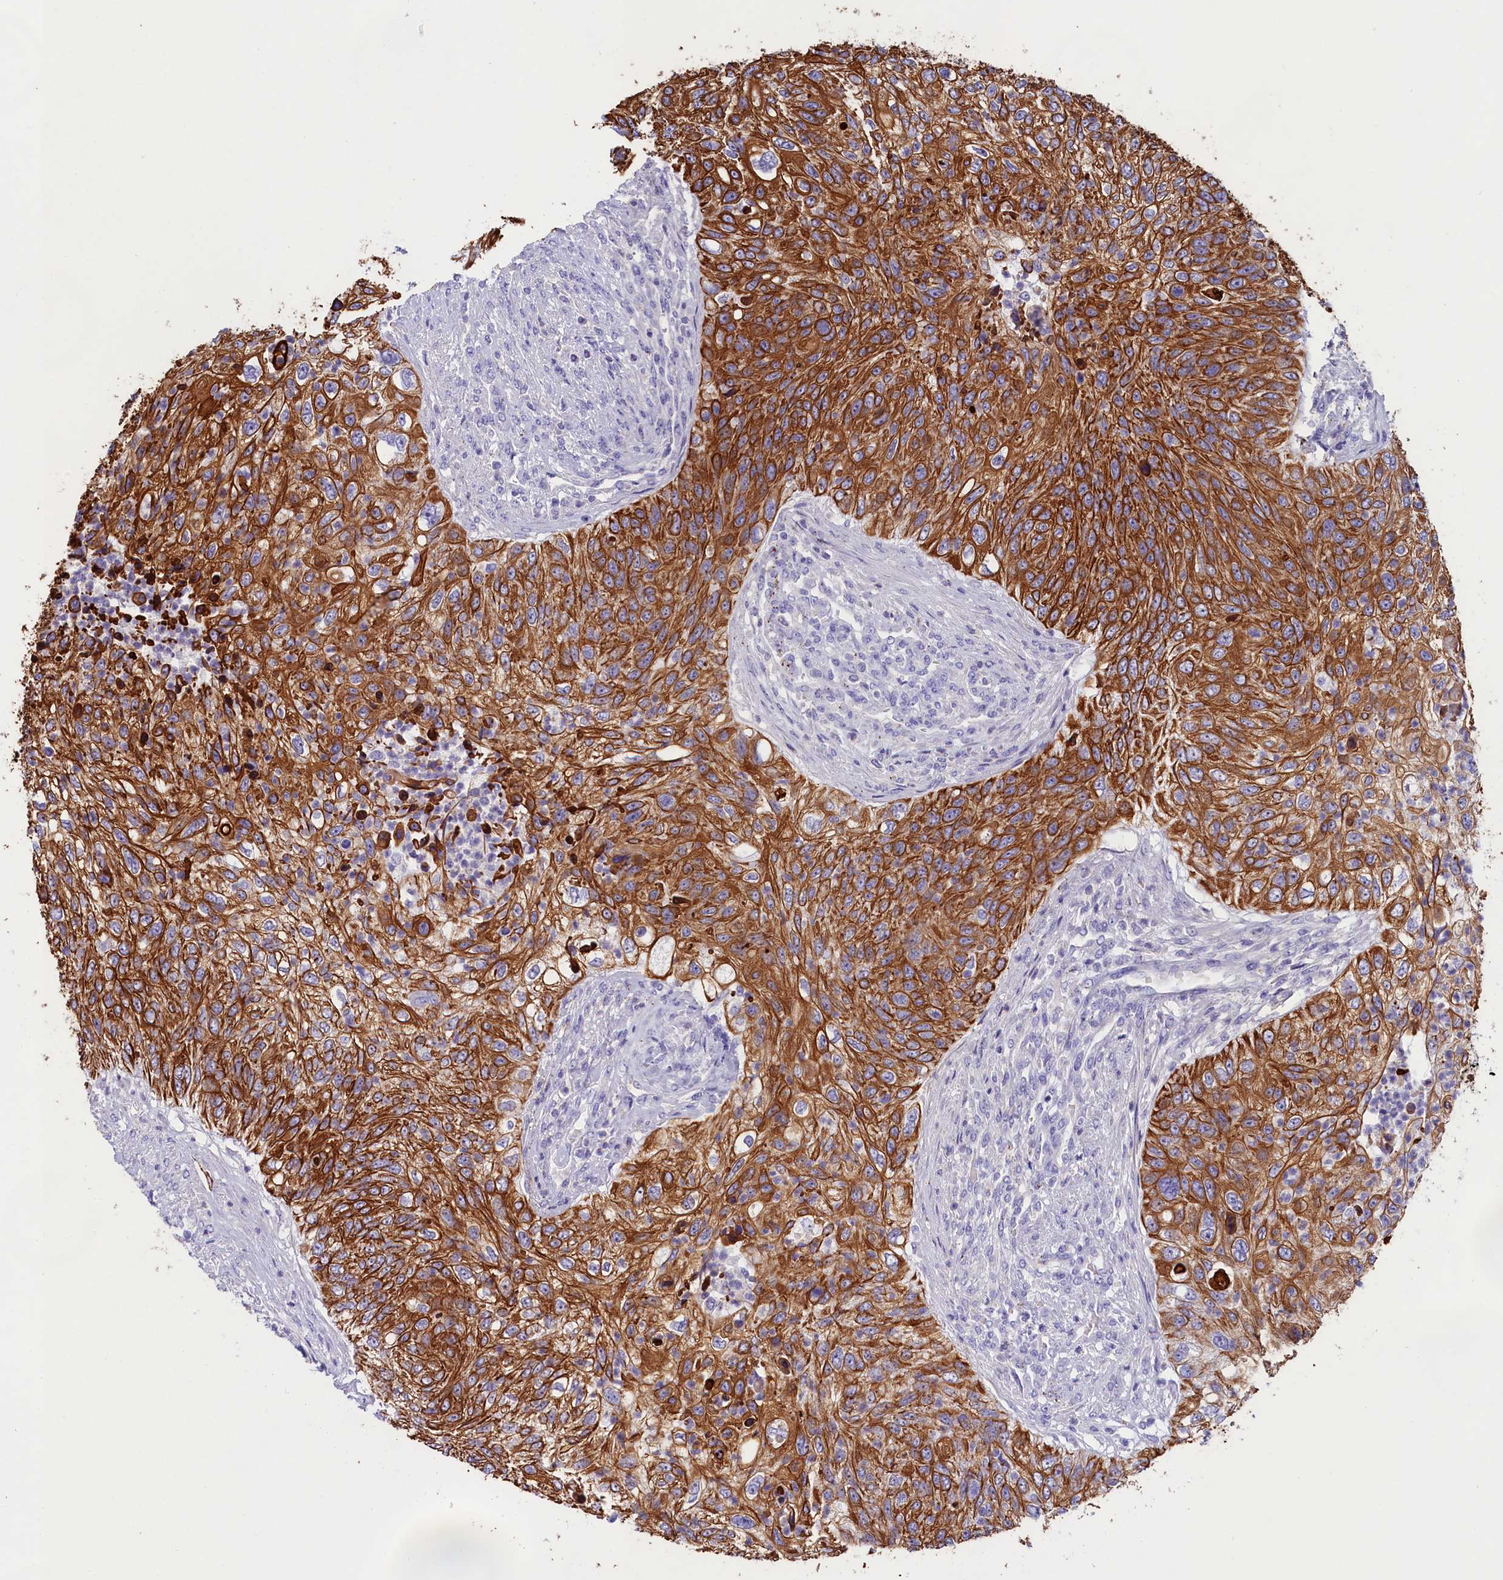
{"staining": {"intensity": "strong", "quantity": ">75%", "location": "cytoplasmic/membranous"}, "tissue": "urothelial cancer", "cell_type": "Tumor cells", "image_type": "cancer", "snomed": [{"axis": "morphology", "description": "Urothelial carcinoma, High grade"}, {"axis": "topography", "description": "Urinary bladder"}], "caption": "Immunohistochemistry (DAB (3,3'-diaminobenzidine)) staining of high-grade urothelial carcinoma shows strong cytoplasmic/membranous protein positivity in approximately >75% of tumor cells. (DAB (3,3'-diaminobenzidine) IHC with brightfield microscopy, high magnification).", "gene": "SULT2A1", "patient": {"sex": "female", "age": 60}}